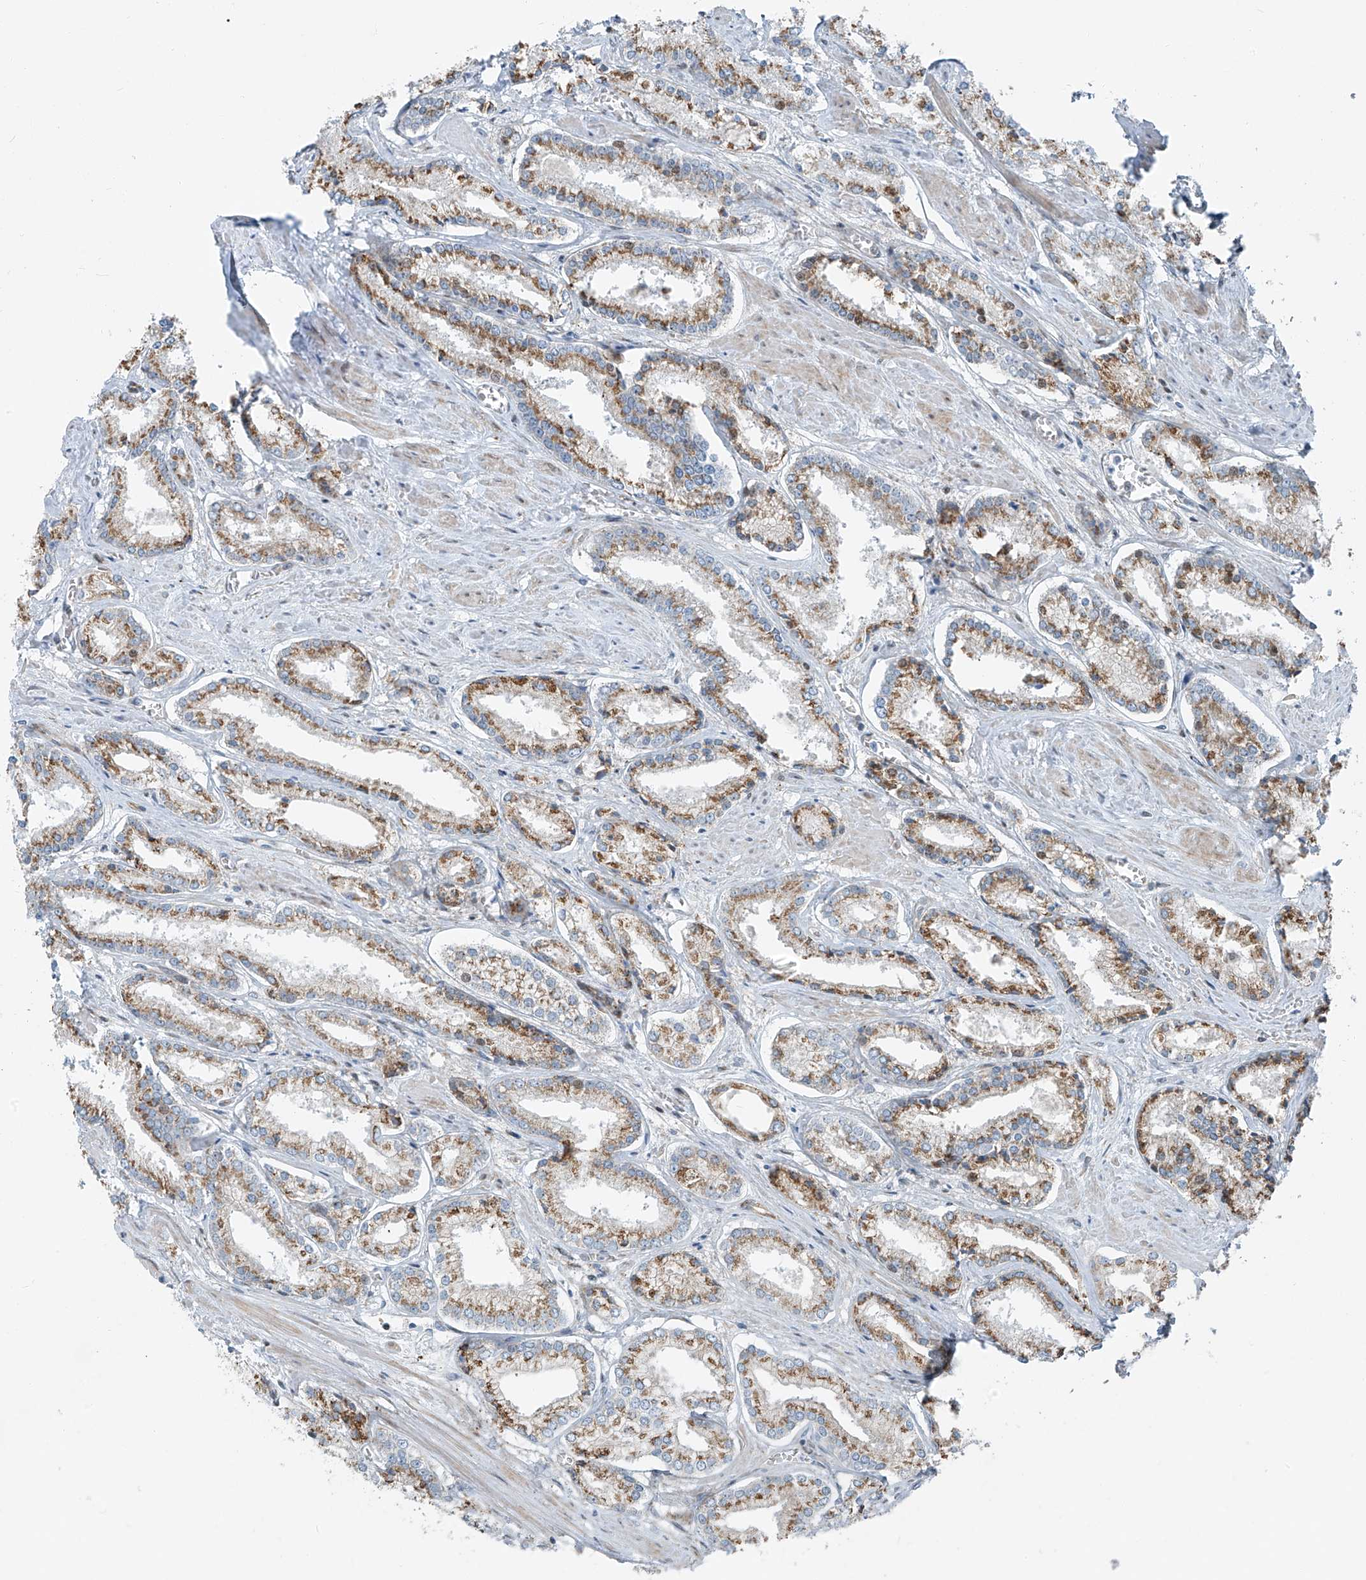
{"staining": {"intensity": "moderate", "quantity": ">75%", "location": "cytoplasmic/membranous"}, "tissue": "prostate cancer", "cell_type": "Tumor cells", "image_type": "cancer", "snomed": [{"axis": "morphology", "description": "Adenocarcinoma, Low grade"}, {"axis": "topography", "description": "Prostate"}], "caption": "Prostate cancer (adenocarcinoma (low-grade)) tissue shows moderate cytoplasmic/membranous expression in about >75% of tumor cells The protein of interest is stained brown, and the nuclei are stained in blue (DAB IHC with brightfield microscopy, high magnification).", "gene": "HIC2", "patient": {"sex": "male", "age": 54}}